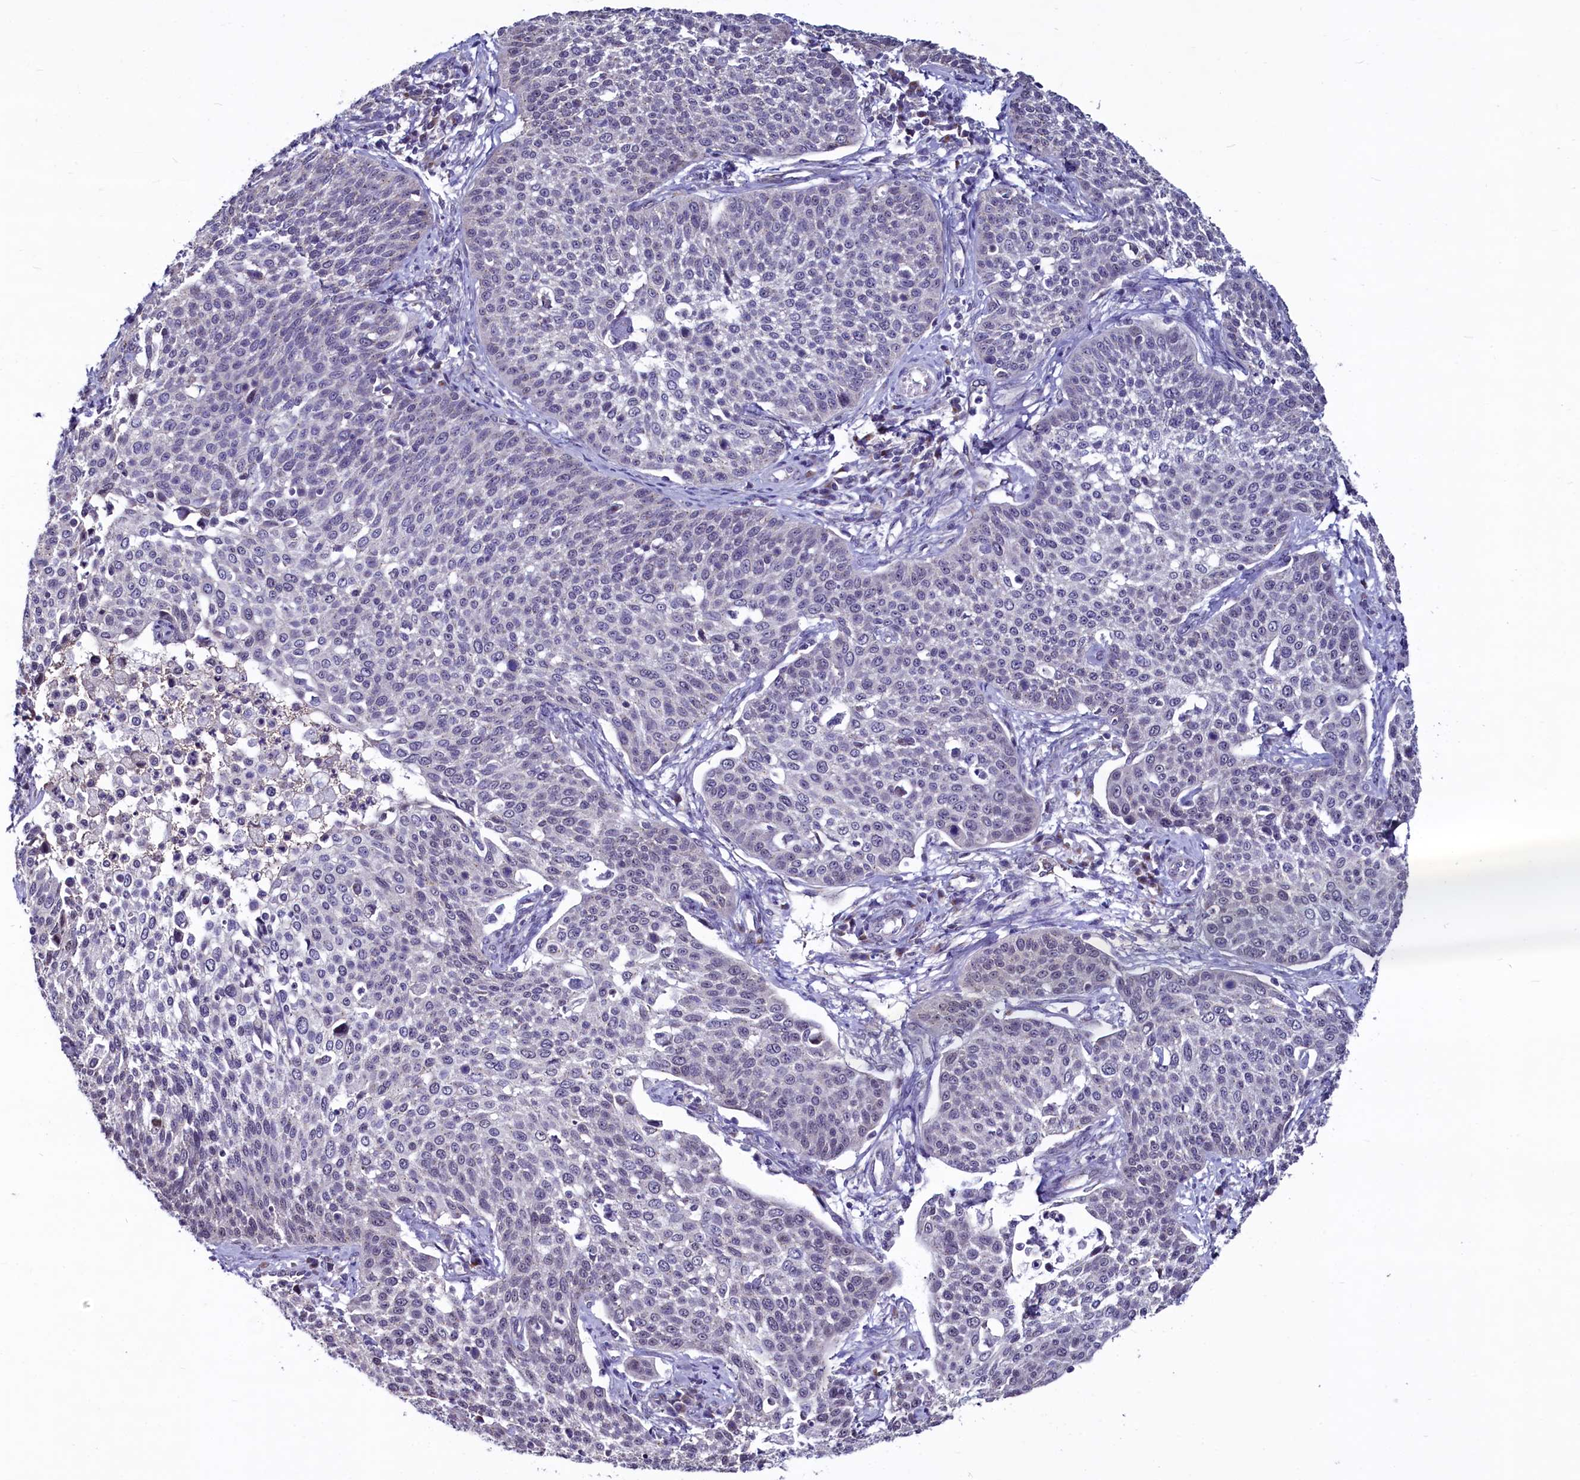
{"staining": {"intensity": "negative", "quantity": "none", "location": "none"}, "tissue": "cervical cancer", "cell_type": "Tumor cells", "image_type": "cancer", "snomed": [{"axis": "morphology", "description": "Squamous cell carcinoma, NOS"}, {"axis": "topography", "description": "Cervix"}], "caption": "Squamous cell carcinoma (cervical) was stained to show a protein in brown. There is no significant expression in tumor cells.", "gene": "SEC24C", "patient": {"sex": "female", "age": 34}}